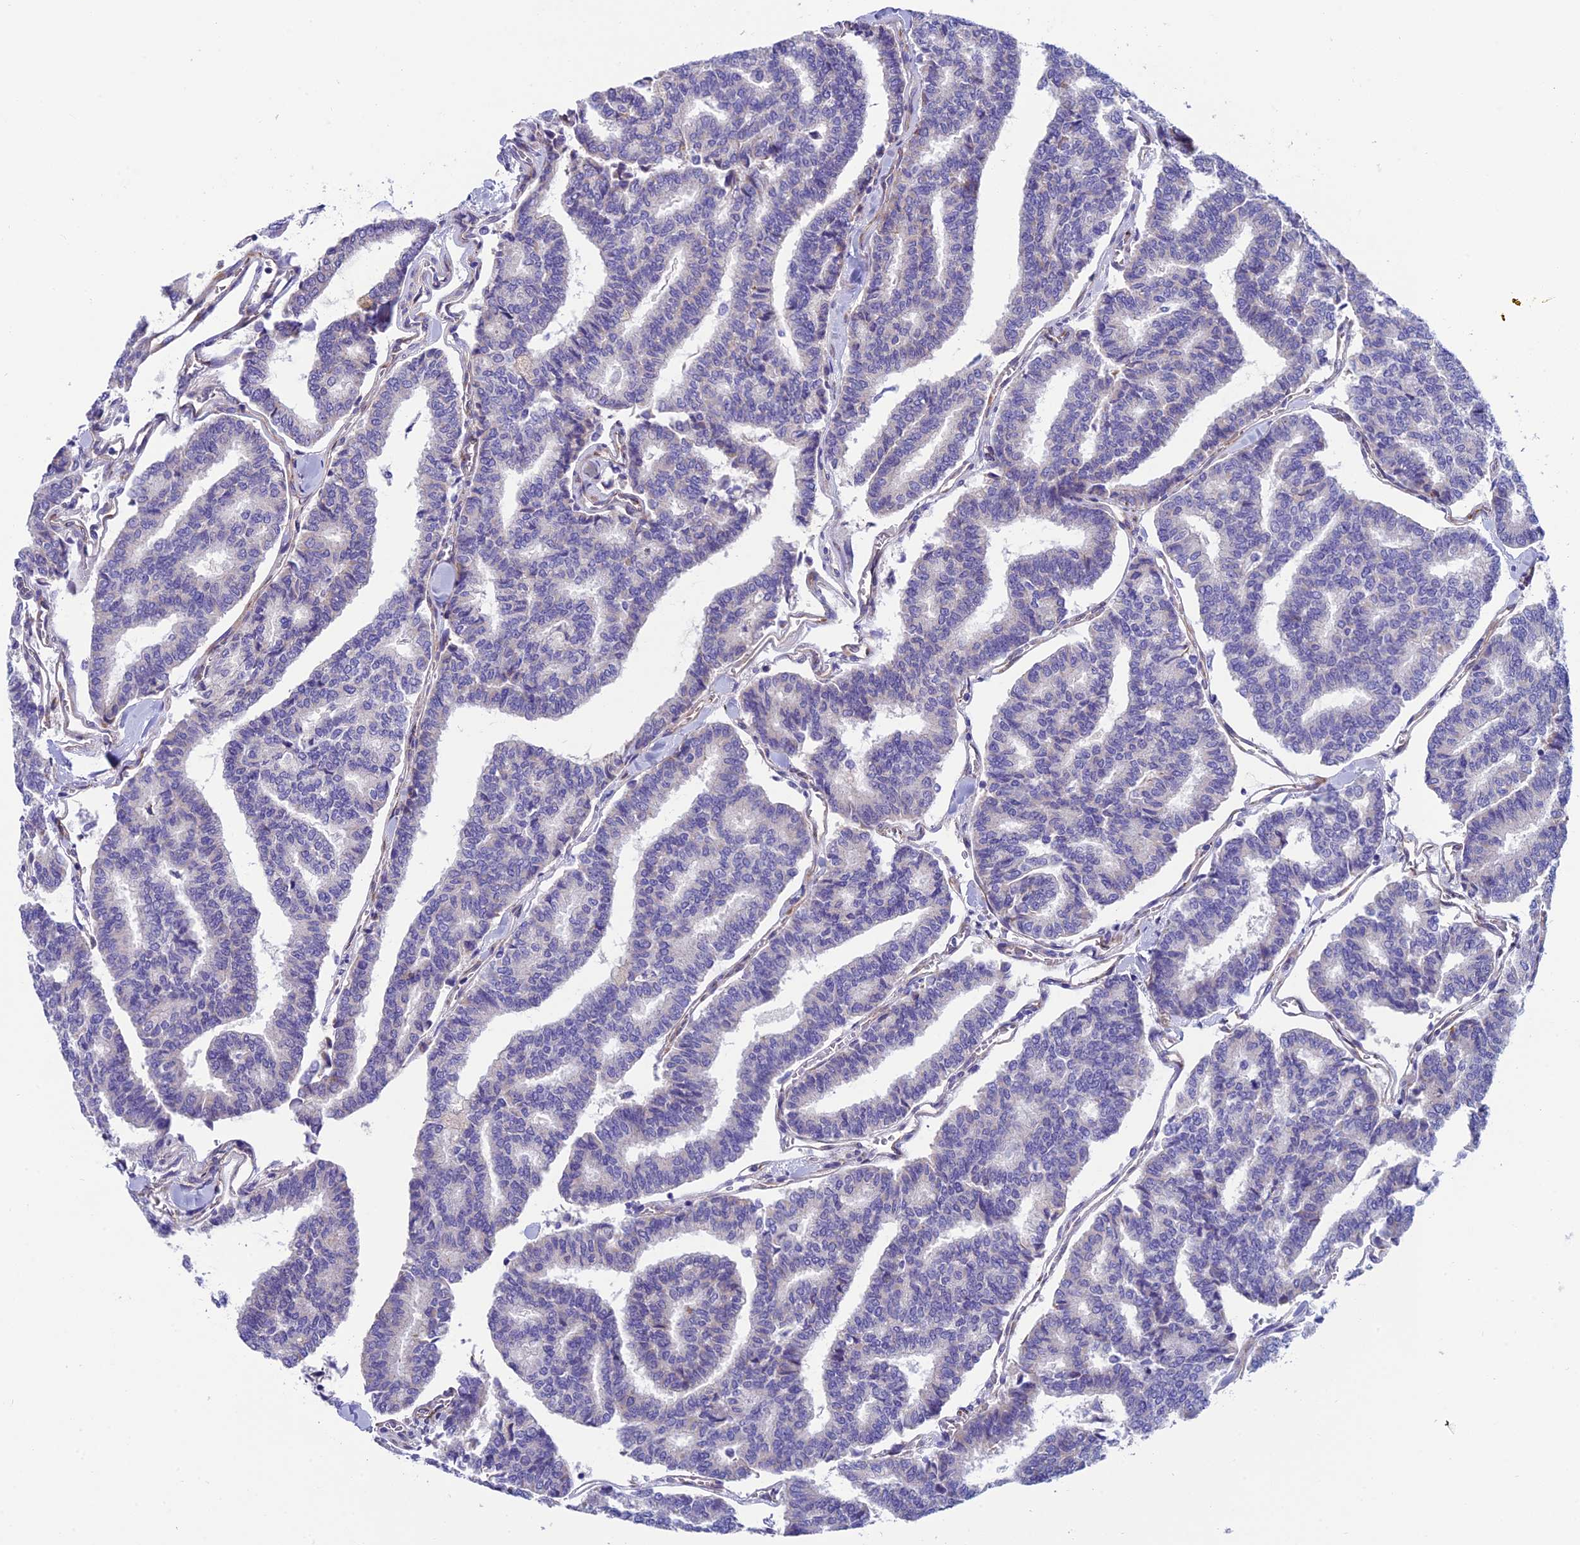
{"staining": {"intensity": "negative", "quantity": "none", "location": "none"}, "tissue": "thyroid cancer", "cell_type": "Tumor cells", "image_type": "cancer", "snomed": [{"axis": "morphology", "description": "Papillary adenocarcinoma, NOS"}, {"axis": "topography", "description": "Thyroid gland"}], "caption": "Thyroid cancer (papillary adenocarcinoma) stained for a protein using IHC demonstrates no staining tumor cells.", "gene": "MACIR", "patient": {"sex": "female", "age": 35}}